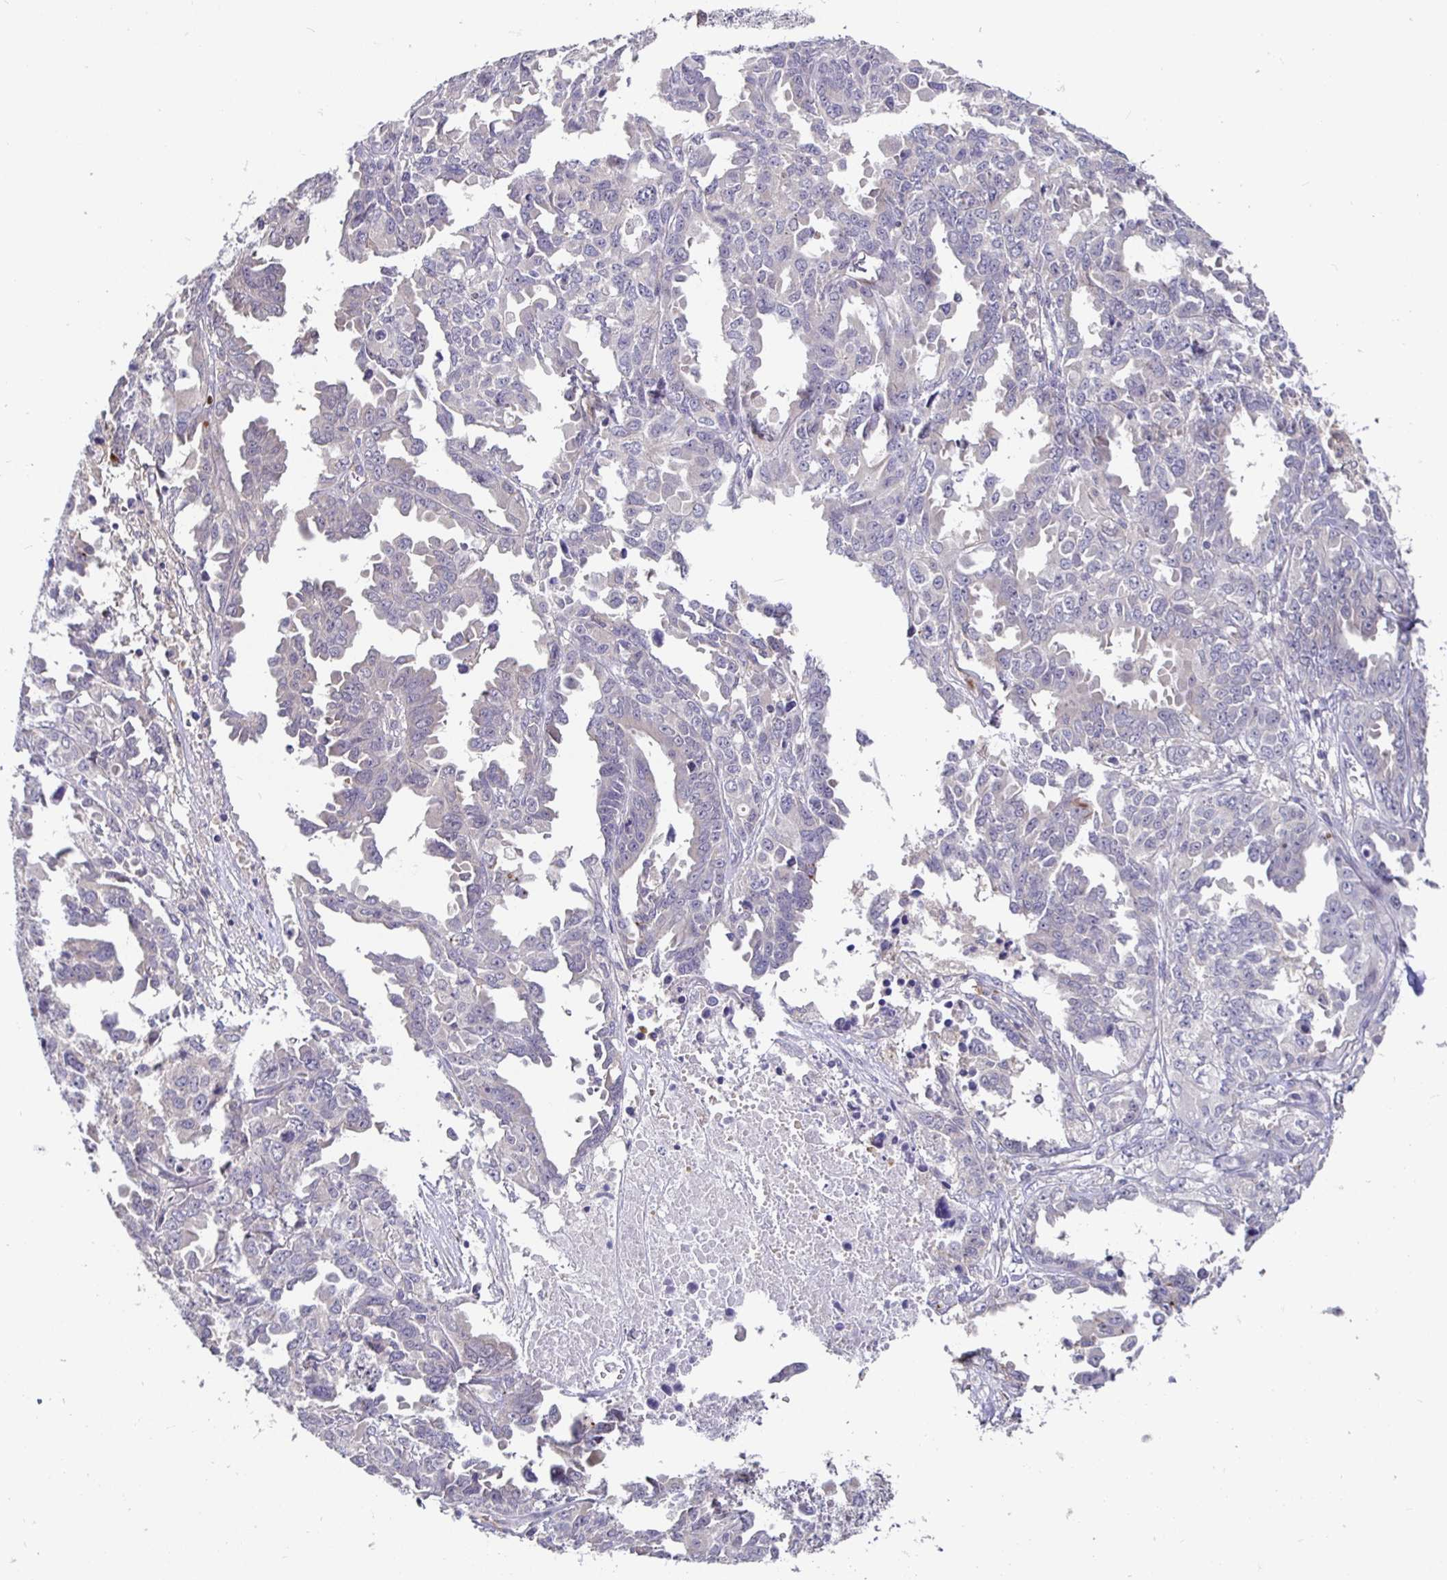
{"staining": {"intensity": "negative", "quantity": "none", "location": "none"}, "tissue": "ovarian cancer", "cell_type": "Tumor cells", "image_type": "cancer", "snomed": [{"axis": "morphology", "description": "Adenocarcinoma, NOS"}, {"axis": "morphology", "description": "Carcinoma, endometroid"}, {"axis": "topography", "description": "Ovary"}], "caption": "Ovarian cancer (adenocarcinoma) was stained to show a protein in brown. There is no significant expression in tumor cells.", "gene": "SATB1", "patient": {"sex": "female", "age": 72}}